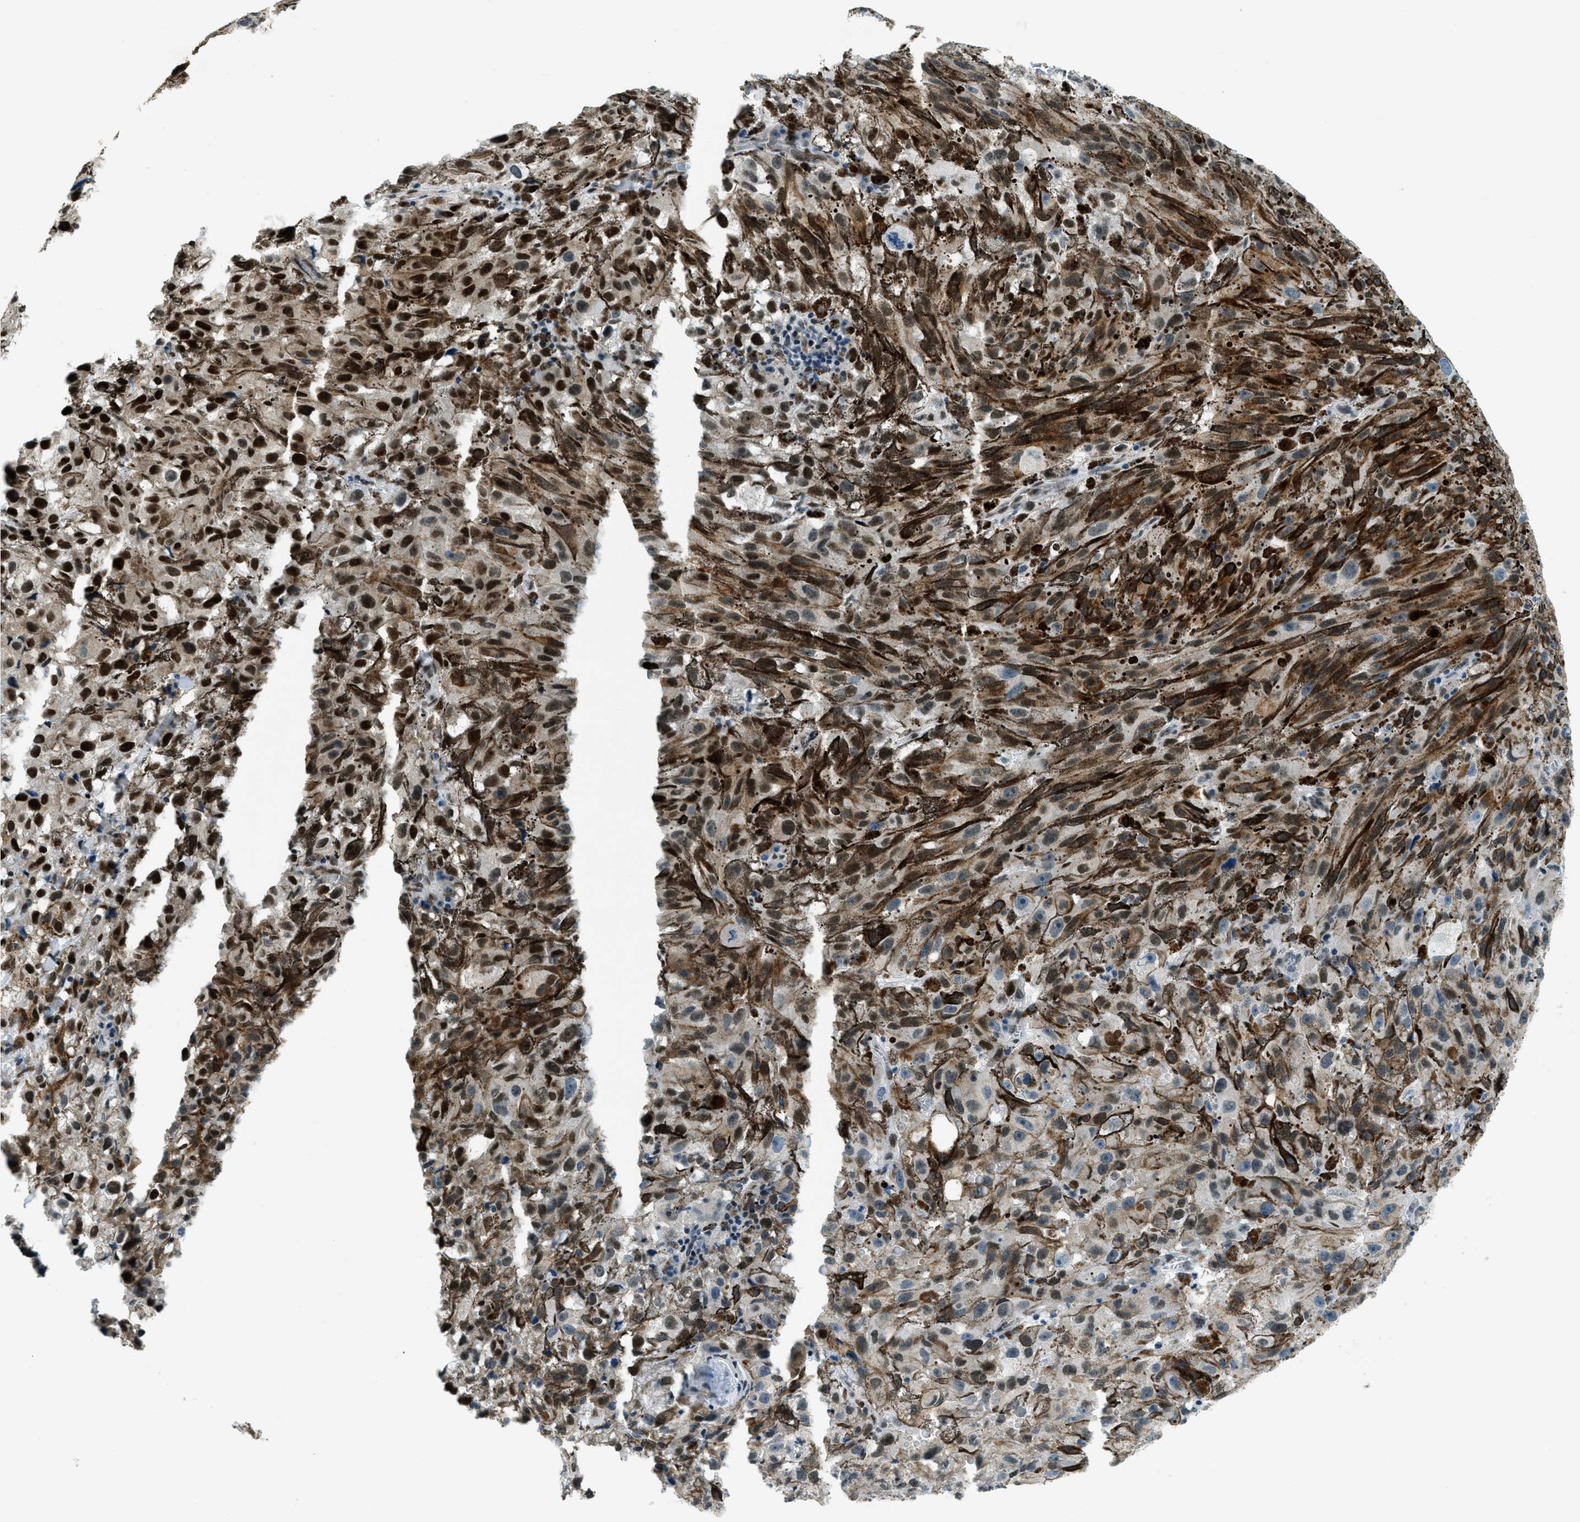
{"staining": {"intensity": "strong", "quantity": "<25%", "location": "nuclear"}, "tissue": "melanoma", "cell_type": "Tumor cells", "image_type": "cancer", "snomed": [{"axis": "morphology", "description": "Malignant melanoma, NOS"}, {"axis": "topography", "description": "Skin"}], "caption": "IHC micrograph of neoplastic tissue: human malignant melanoma stained using IHC shows medium levels of strong protein expression localized specifically in the nuclear of tumor cells, appearing as a nuclear brown color.", "gene": "KLF6", "patient": {"sex": "female", "age": 104}}